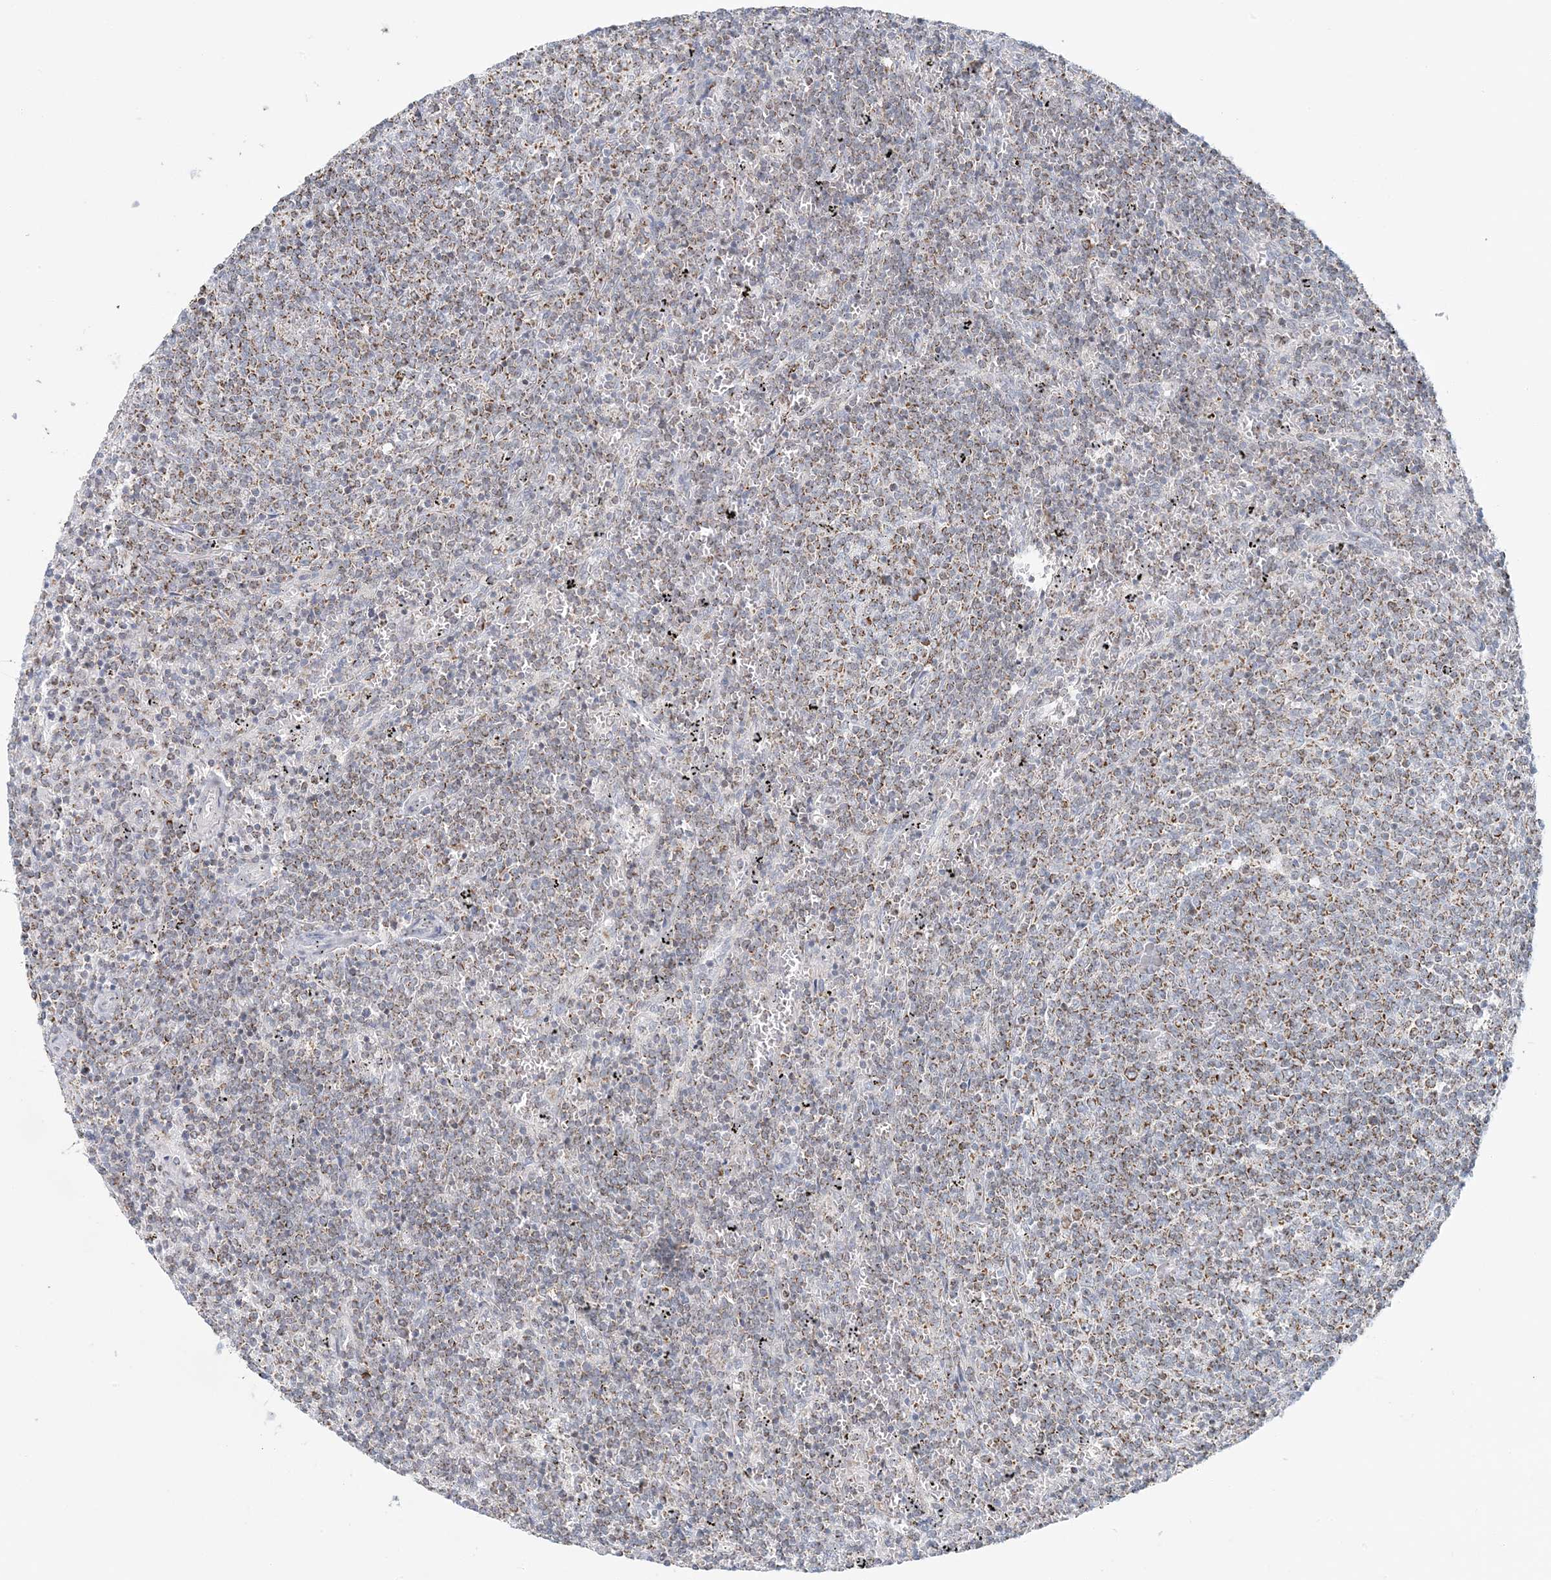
{"staining": {"intensity": "weak", "quantity": ">75%", "location": "cytoplasmic/membranous"}, "tissue": "lymphoma", "cell_type": "Tumor cells", "image_type": "cancer", "snomed": [{"axis": "morphology", "description": "Malignant lymphoma, non-Hodgkin's type, Low grade"}, {"axis": "topography", "description": "Spleen"}], "caption": "An immunohistochemistry (IHC) histopathology image of tumor tissue is shown. Protein staining in brown labels weak cytoplasmic/membranous positivity in low-grade malignant lymphoma, non-Hodgkin's type within tumor cells.", "gene": "BDH1", "patient": {"sex": "female", "age": 50}}